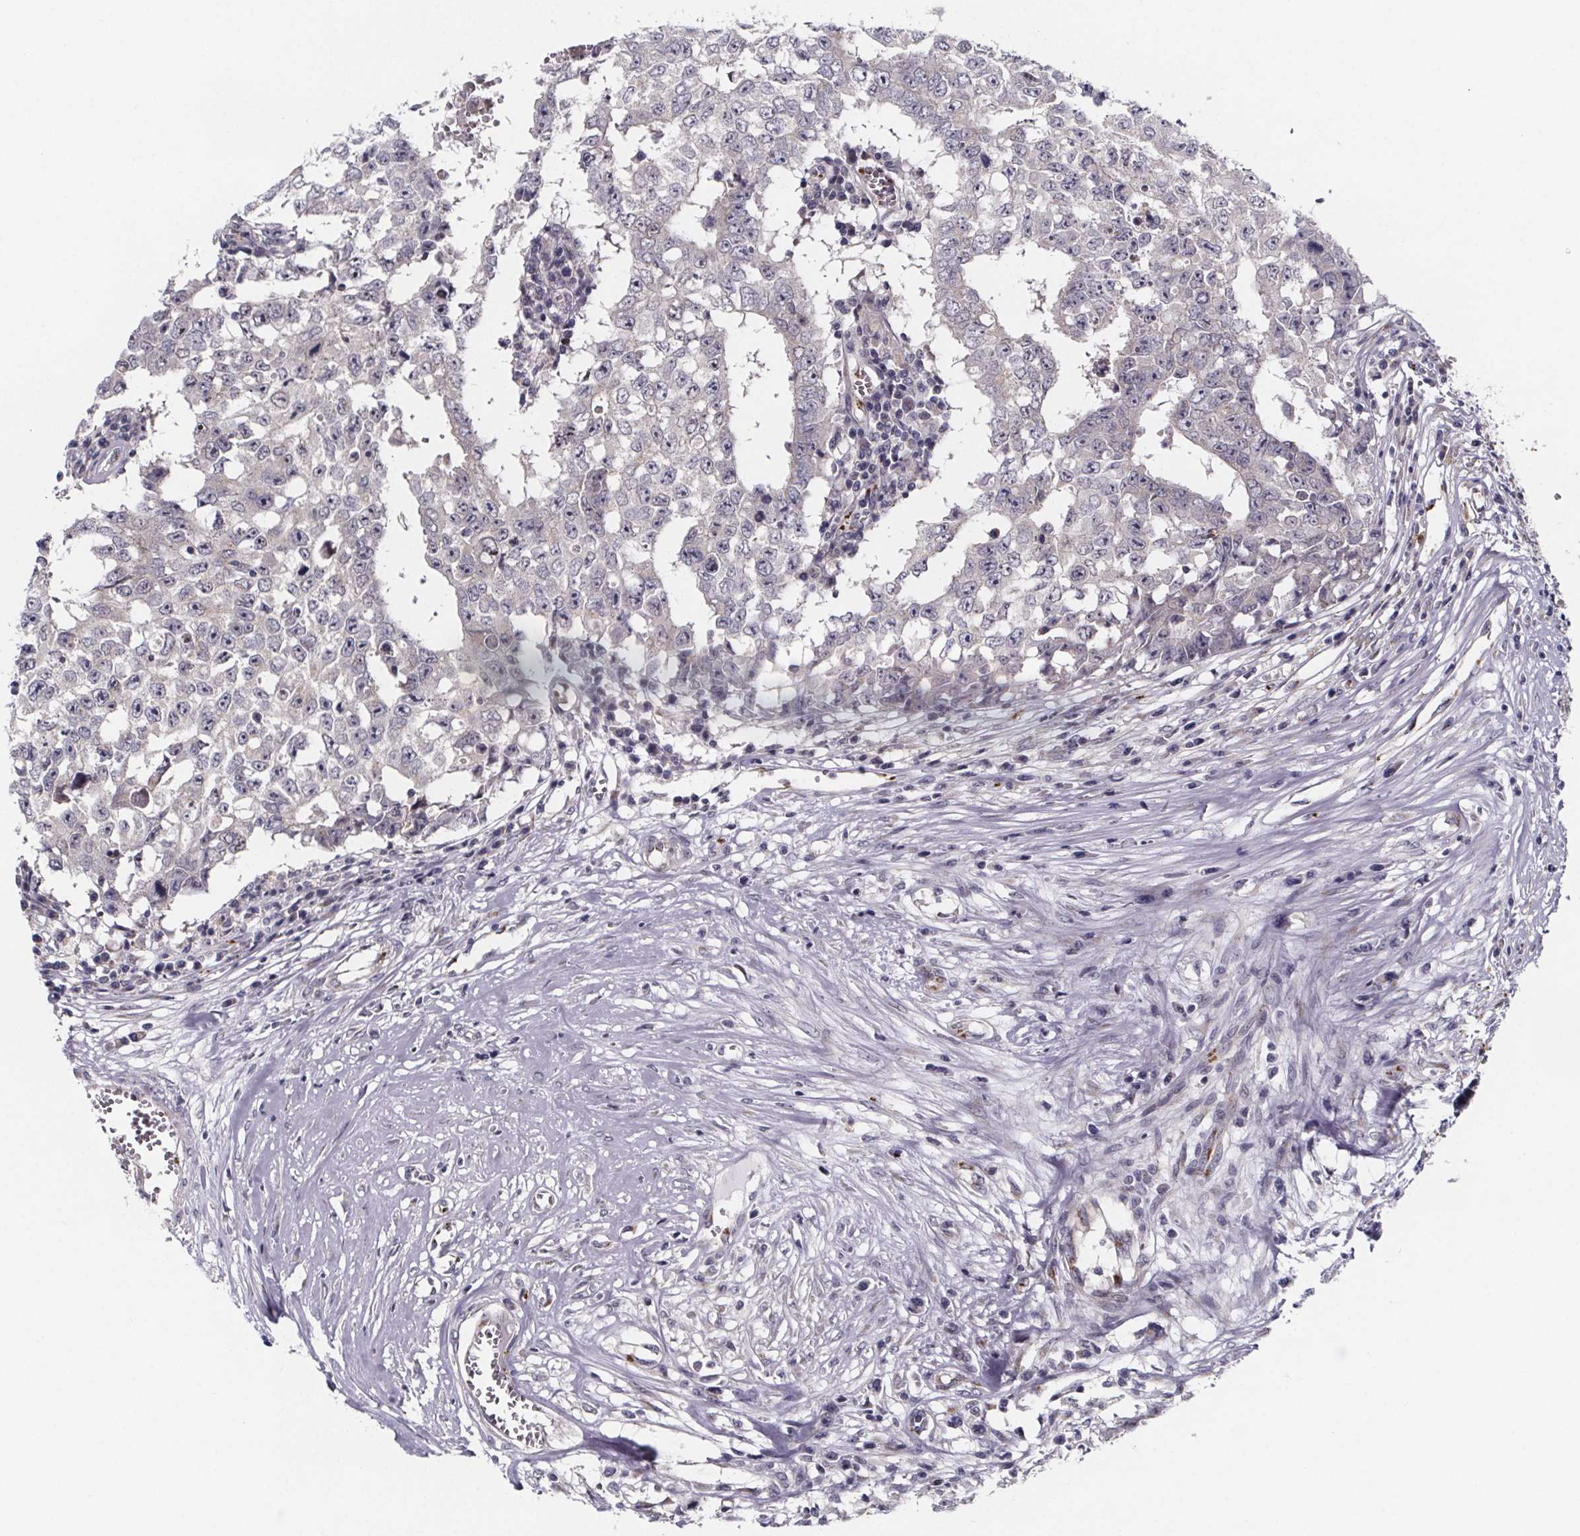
{"staining": {"intensity": "negative", "quantity": "none", "location": "none"}, "tissue": "testis cancer", "cell_type": "Tumor cells", "image_type": "cancer", "snomed": [{"axis": "morphology", "description": "Carcinoma, Embryonal, NOS"}, {"axis": "topography", "description": "Testis"}], "caption": "The micrograph demonstrates no significant expression in tumor cells of testis embryonal carcinoma.", "gene": "NDST1", "patient": {"sex": "male", "age": 36}}